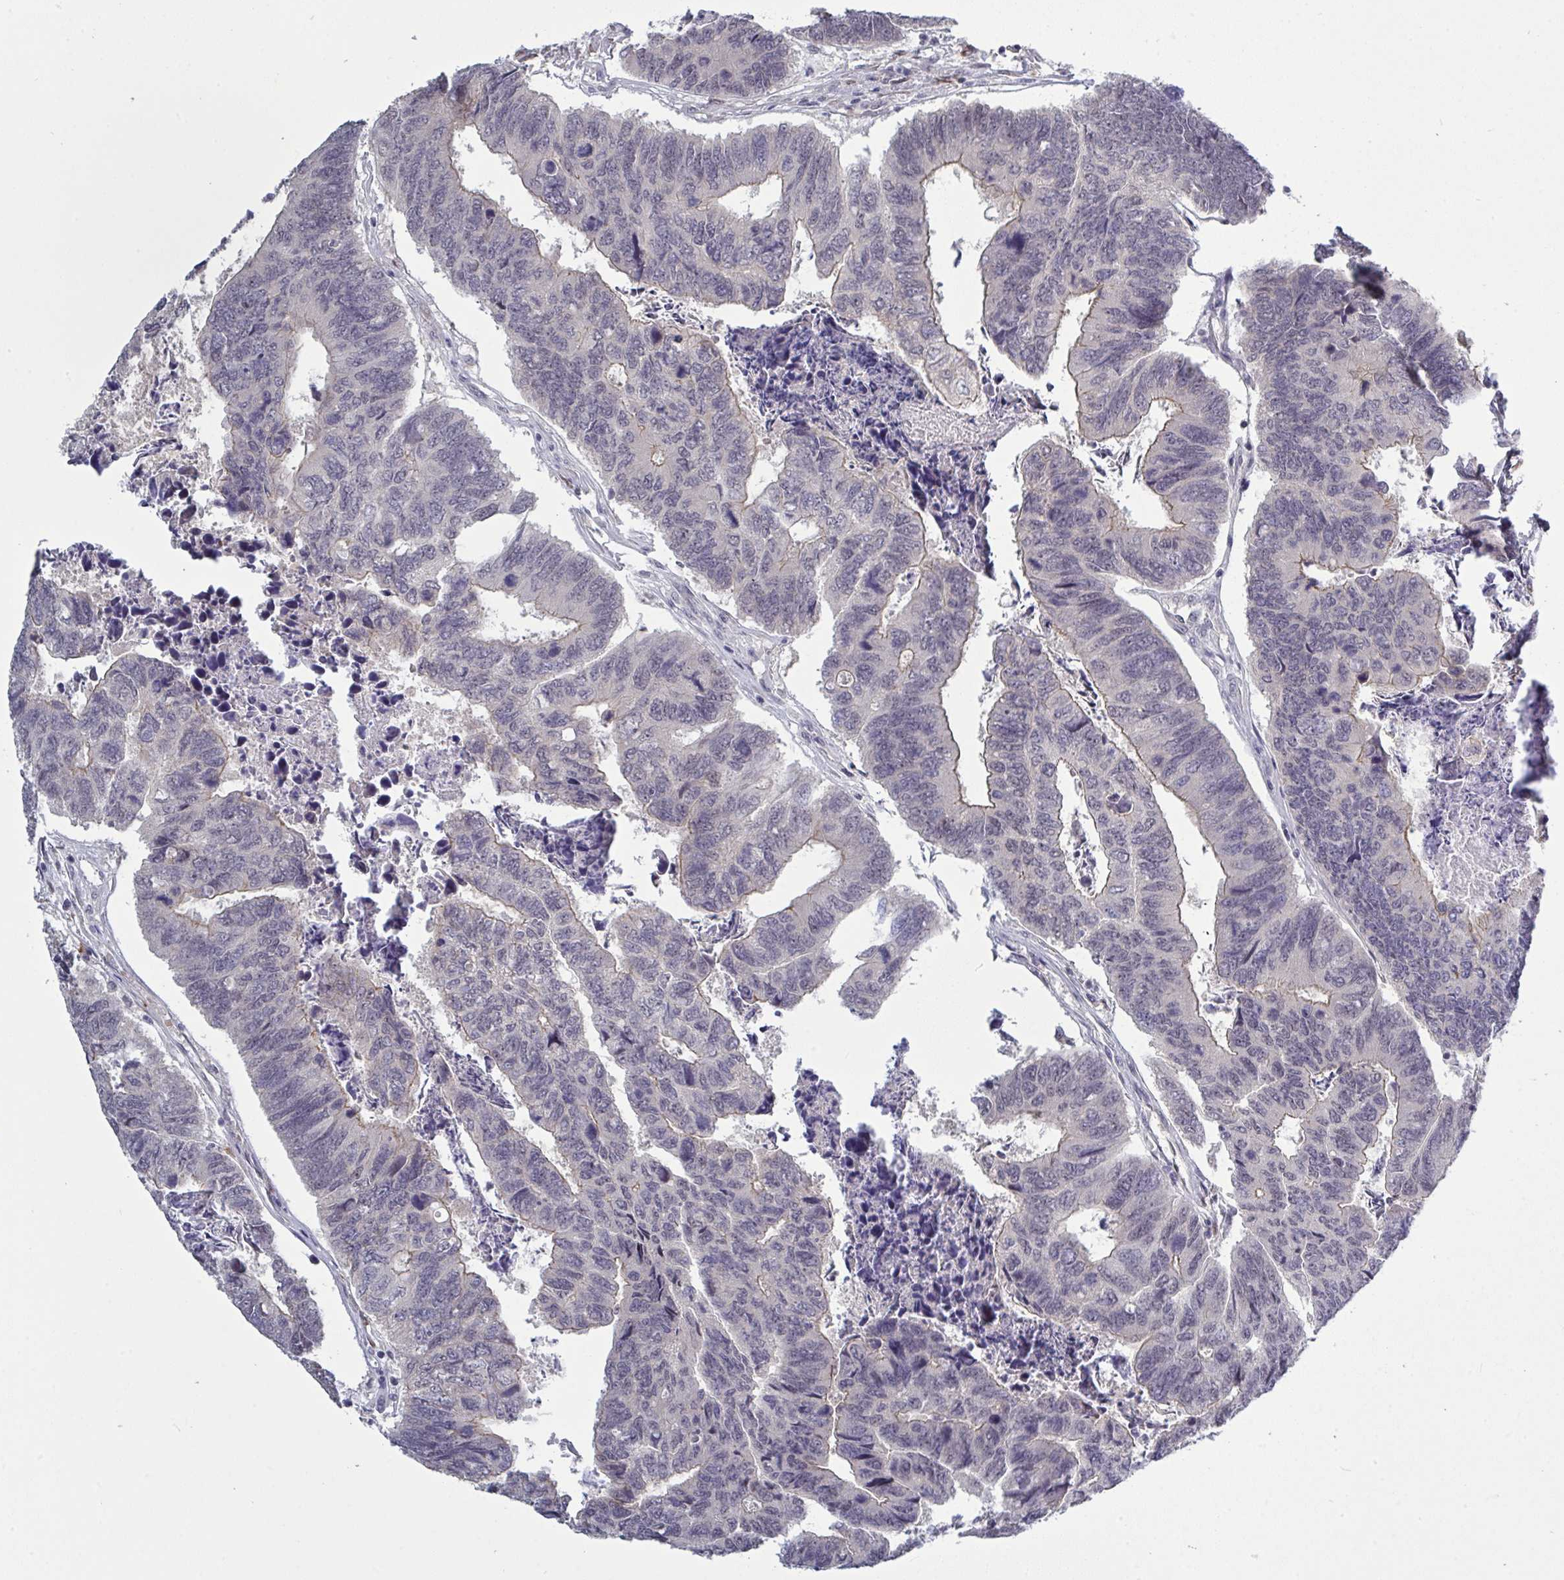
{"staining": {"intensity": "weak", "quantity": "25%-75%", "location": "cytoplasmic/membranous"}, "tissue": "colorectal cancer", "cell_type": "Tumor cells", "image_type": "cancer", "snomed": [{"axis": "morphology", "description": "Adenocarcinoma, NOS"}, {"axis": "topography", "description": "Colon"}], "caption": "About 25%-75% of tumor cells in adenocarcinoma (colorectal) exhibit weak cytoplasmic/membranous protein expression as visualized by brown immunohistochemical staining.", "gene": "ZNF784", "patient": {"sex": "female", "age": 67}}